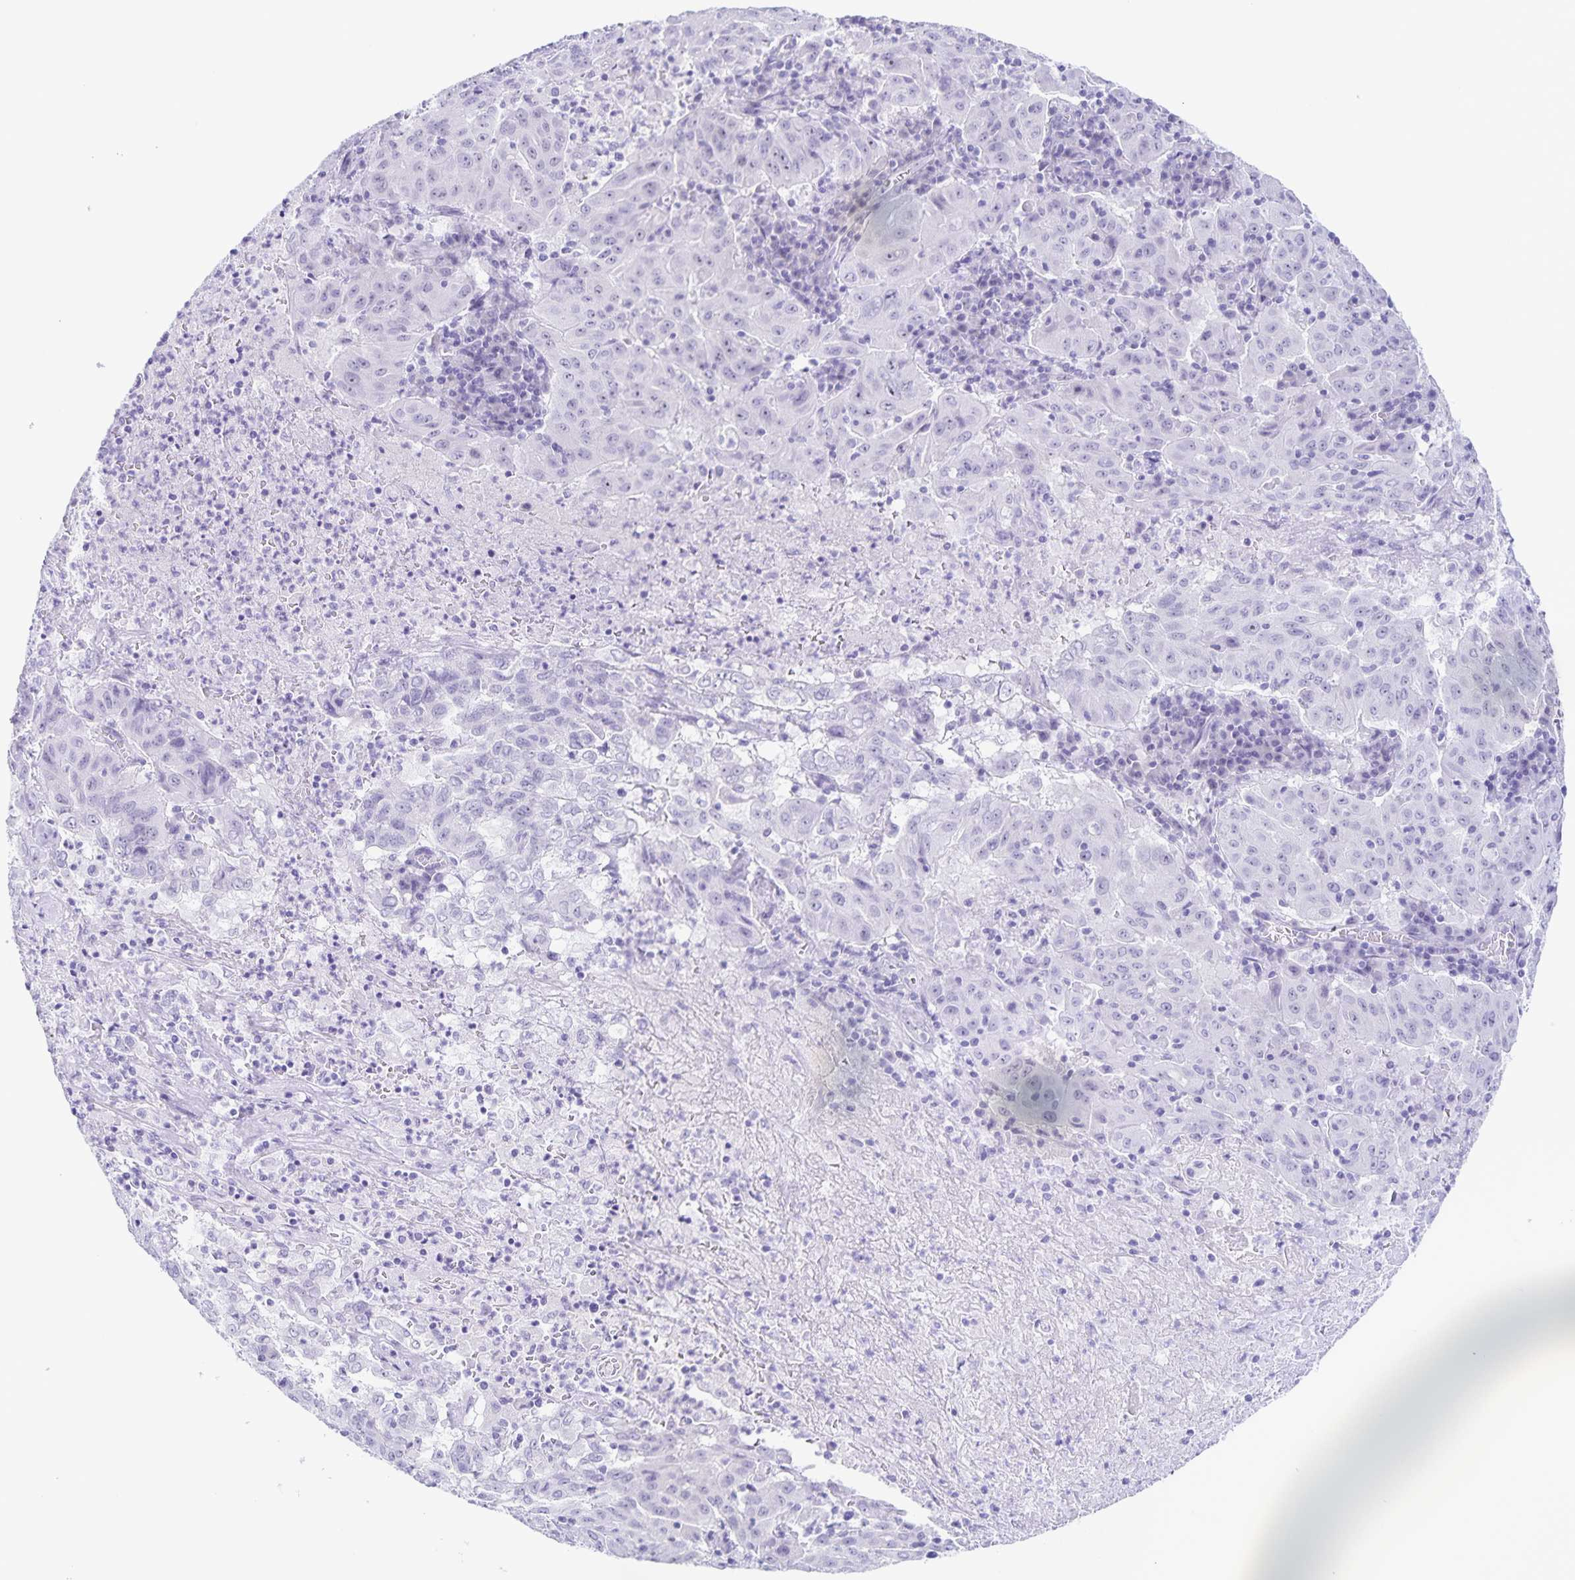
{"staining": {"intensity": "negative", "quantity": "none", "location": "none"}, "tissue": "pancreatic cancer", "cell_type": "Tumor cells", "image_type": "cancer", "snomed": [{"axis": "morphology", "description": "Adenocarcinoma, NOS"}, {"axis": "topography", "description": "Pancreas"}], "caption": "There is no significant expression in tumor cells of pancreatic cancer.", "gene": "FAM170A", "patient": {"sex": "male", "age": 63}}